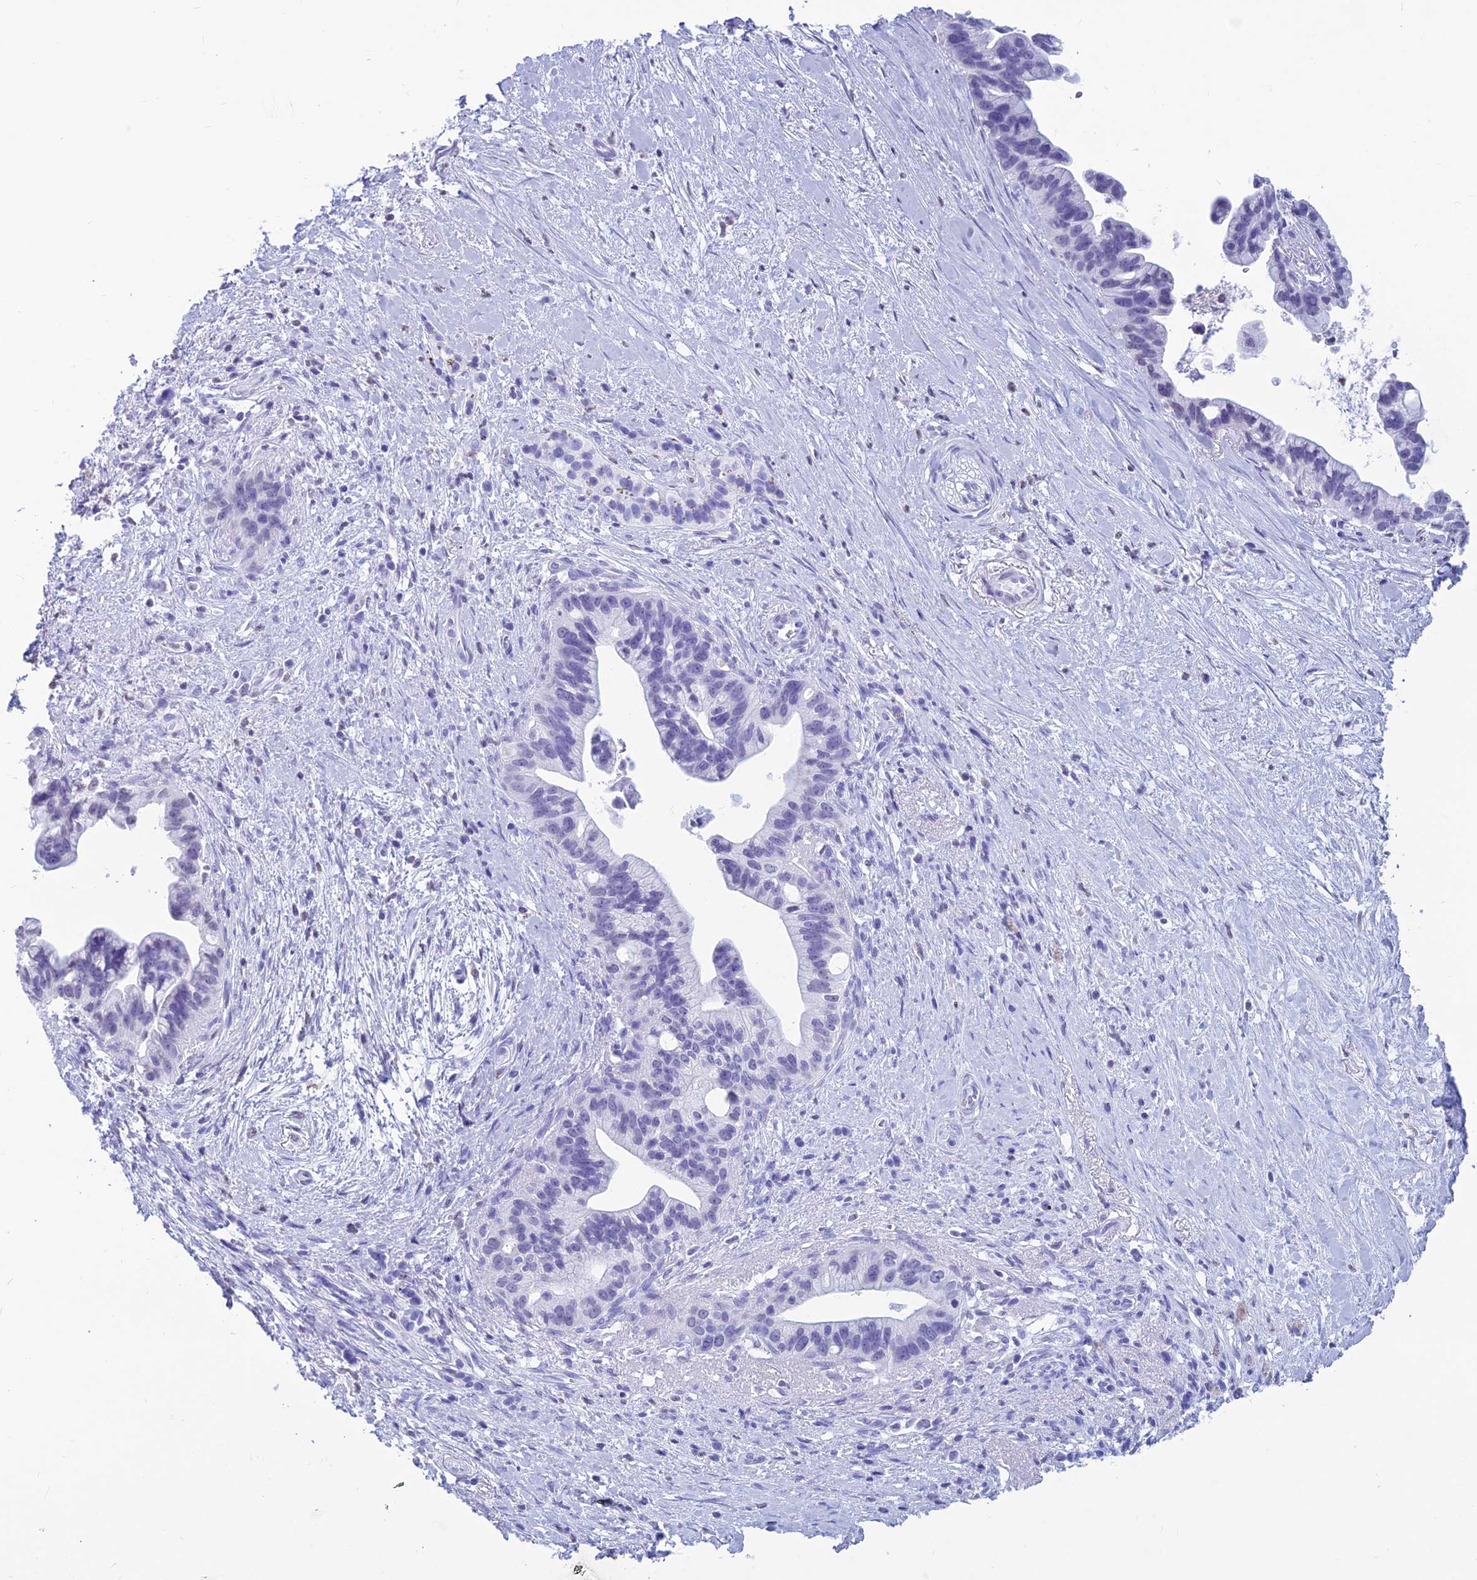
{"staining": {"intensity": "strong", "quantity": "25%-75%", "location": "nuclear"}, "tissue": "pancreatic cancer", "cell_type": "Tumor cells", "image_type": "cancer", "snomed": [{"axis": "morphology", "description": "Adenocarcinoma, NOS"}, {"axis": "topography", "description": "Pancreas"}], "caption": "DAB (3,3'-diaminobenzidine) immunohistochemical staining of pancreatic adenocarcinoma exhibits strong nuclear protein staining in about 25%-75% of tumor cells.", "gene": "AKAP17A", "patient": {"sex": "female", "age": 83}}